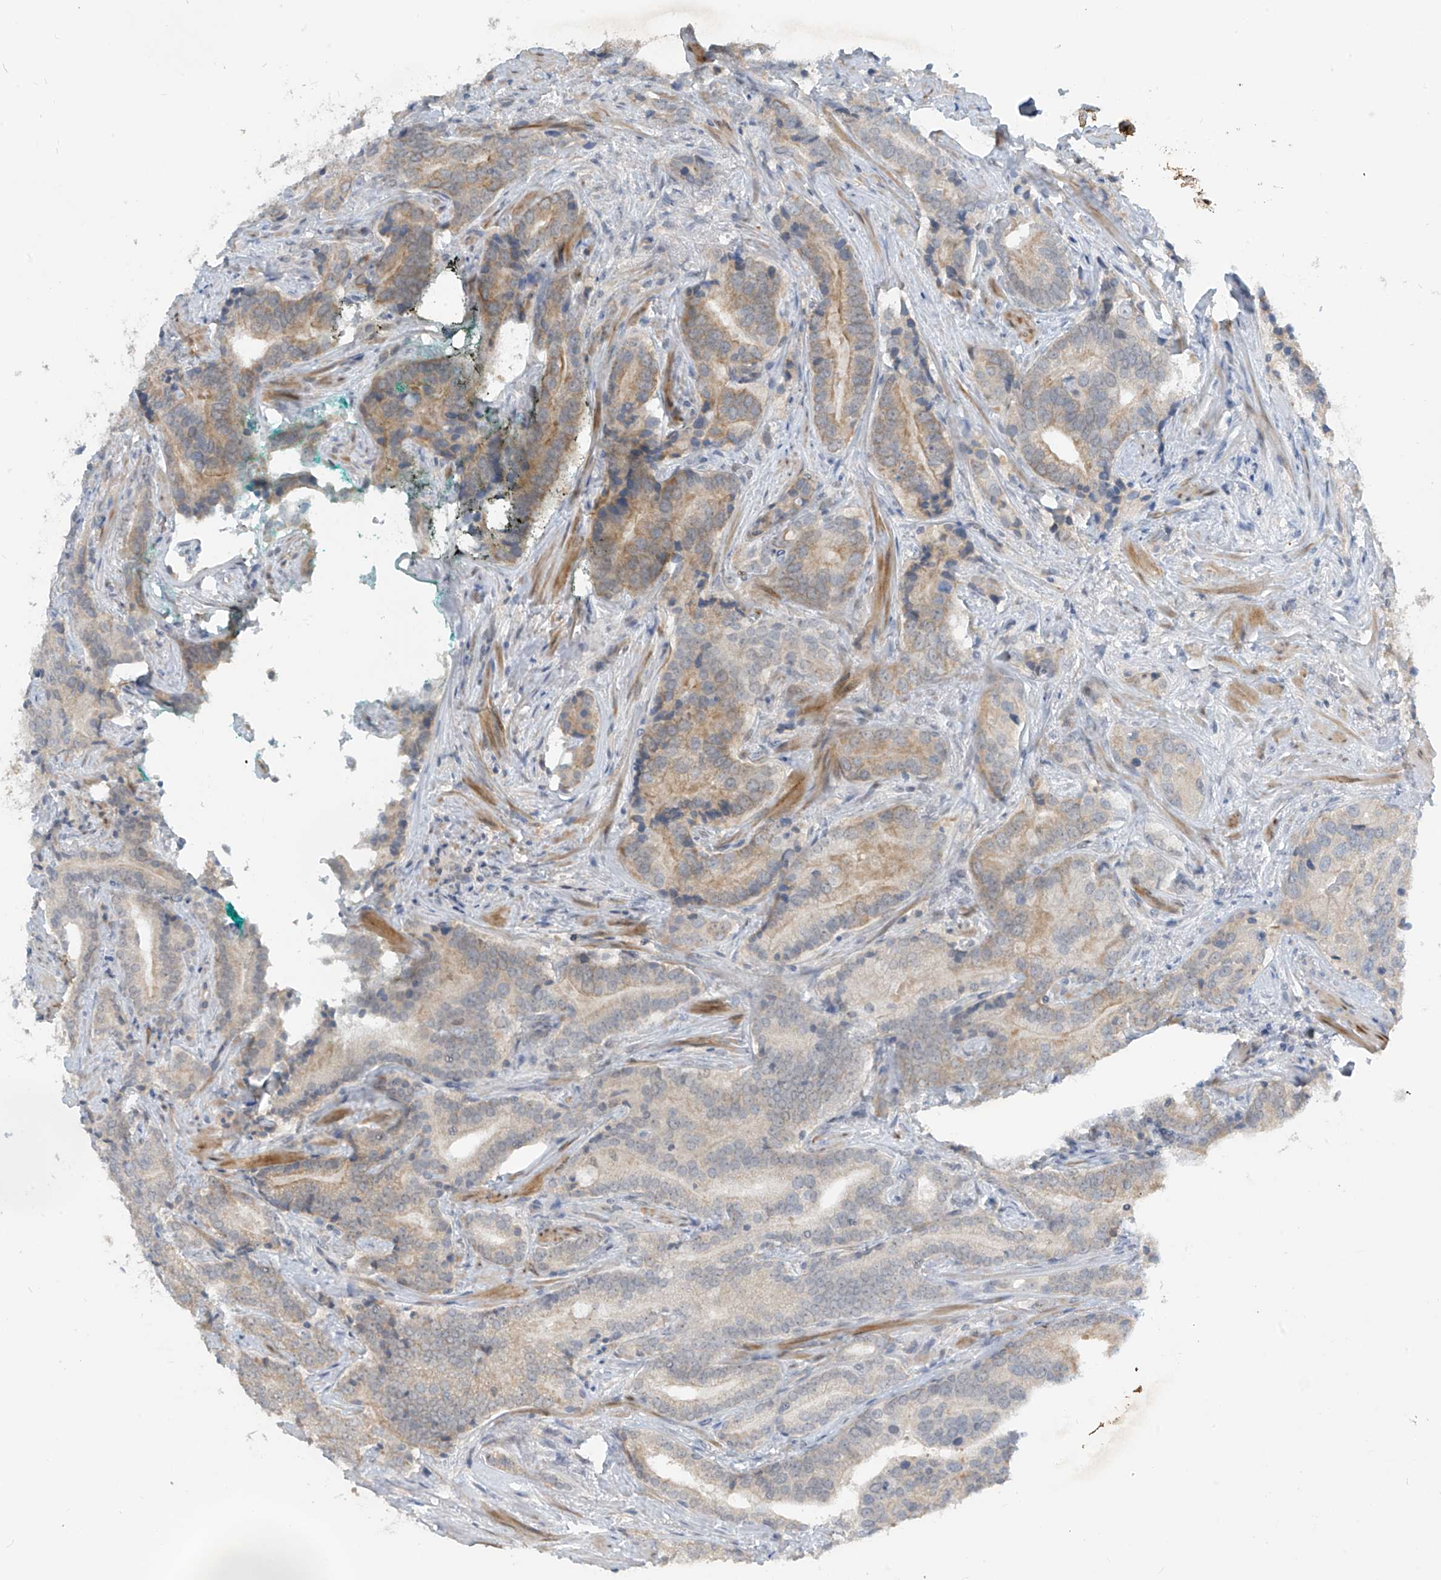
{"staining": {"intensity": "weak", "quantity": "25%-75%", "location": "cytoplasmic/membranous"}, "tissue": "prostate cancer", "cell_type": "Tumor cells", "image_type": "cancer", "snomed": [{"axis": "morphology", "description": "Adenocarcinoma, High grade"}, {"axis": "topography", "description": "Prostate"}], "caption": "The photomicrograph demonstrates immunohistochemical staining of prostate high-grade adenocarcinoma. There is weak cytoplasmic/membranous staining is seen in about 25%-75% of tumor cells. (Brightfield microscopy of DAB IHC at high magnification).", "gene": "METAP1D", "patient": {"sex": "male", "age": 57}}